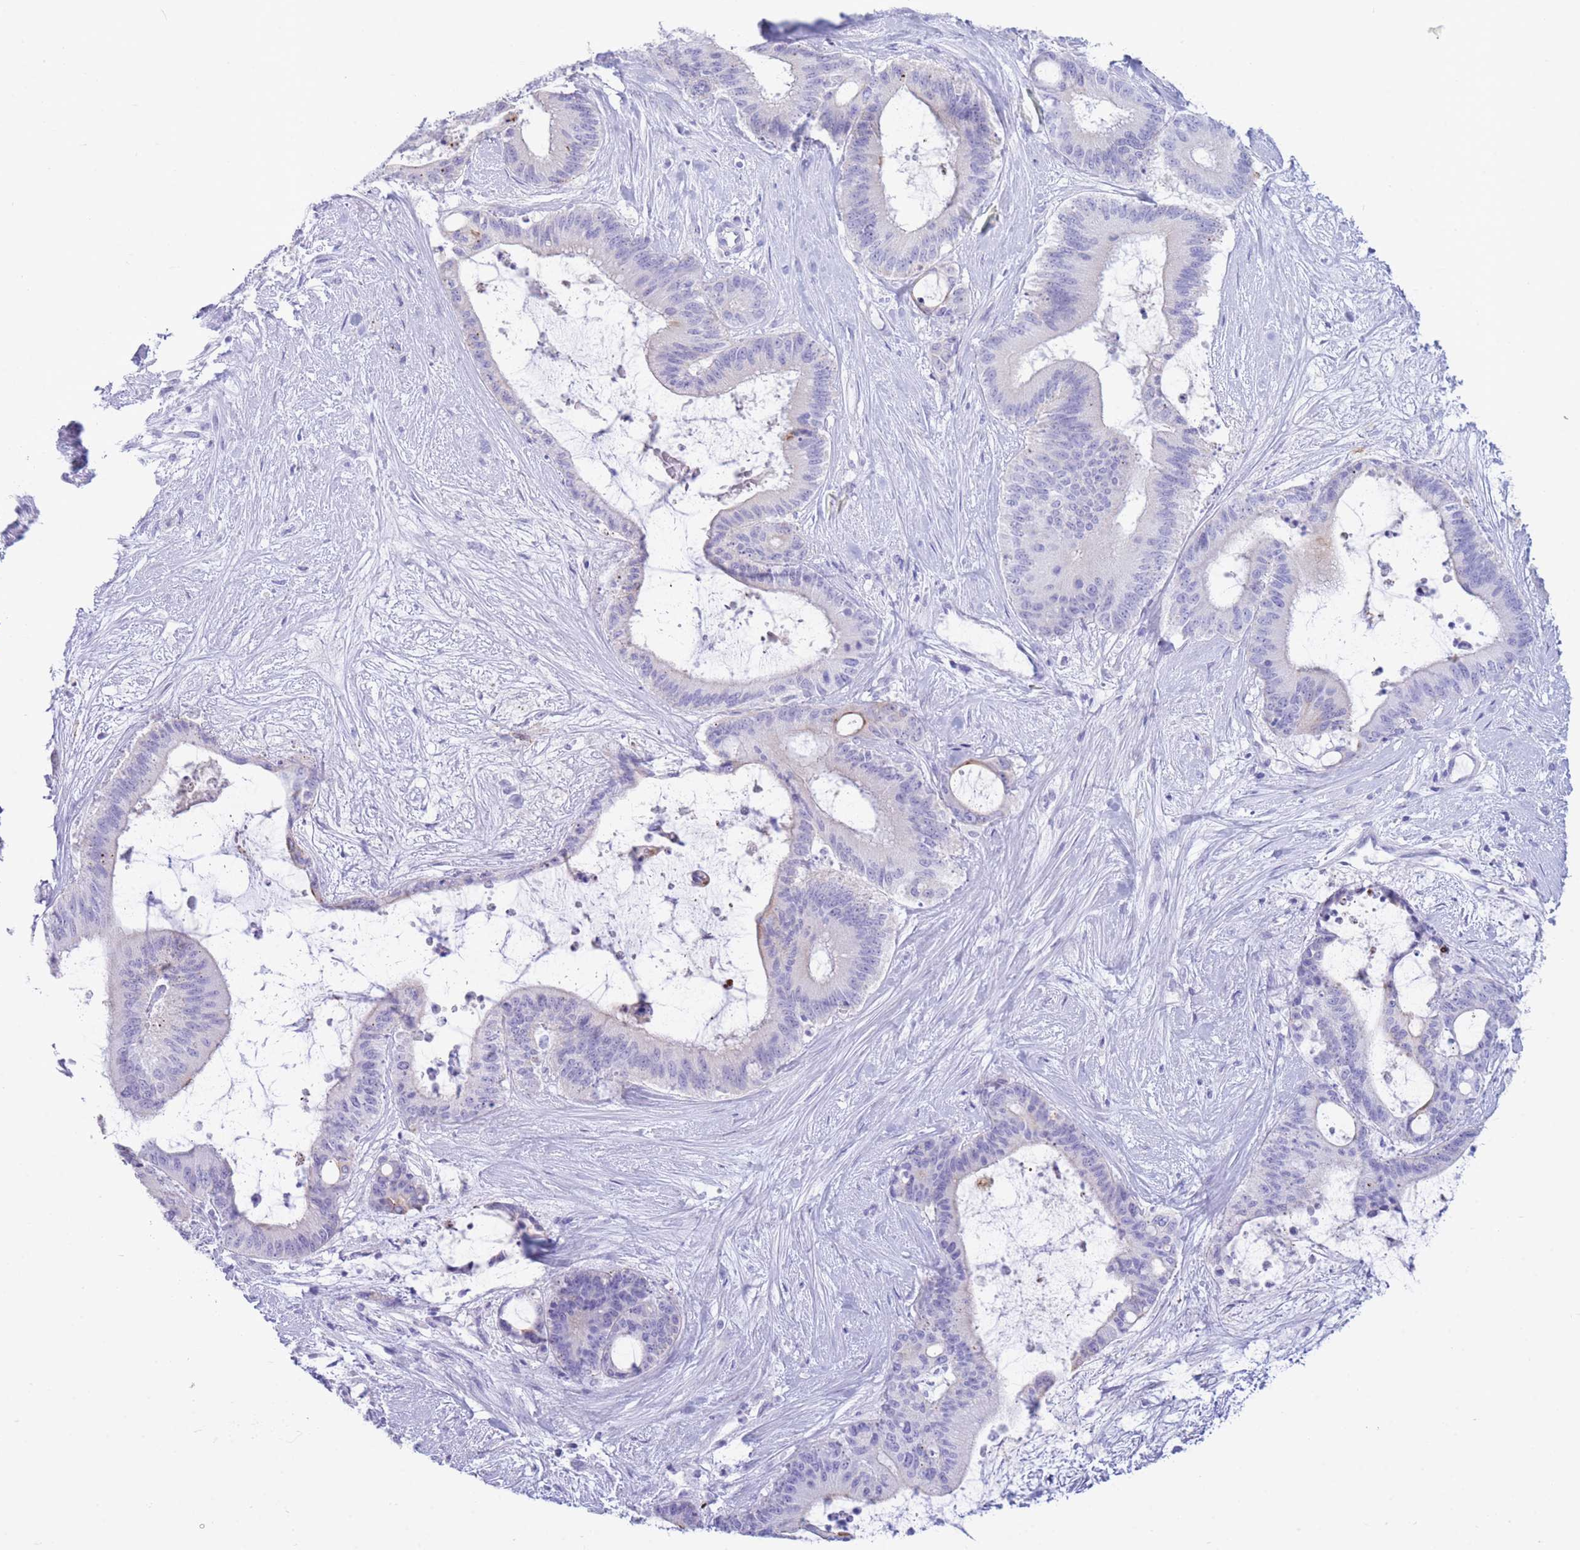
{"staining": {"intensity": "negative", "quantity": "none", "location": "none"}, "tissue": "liver cancer", "cell_type": "Tumor cells", "image_type": "cancer", "snomed": [{"axis": "morphology", "description": "Normal tissue, NOS"}, {"axis": "morphology", "description": "Cholangiocarcinoma"}, {"axis": "topography", "description": "Liver"}, {"axis": "topography", "description": "Peripheral nerve tissue"}], "caption": "The immunohistochemistry (IHC) photomicrograph has no significant positivity in tumor cells of liver cancer tissue.", "gene": "VWA8", "patient": {"sex": "female", "age": 73}}